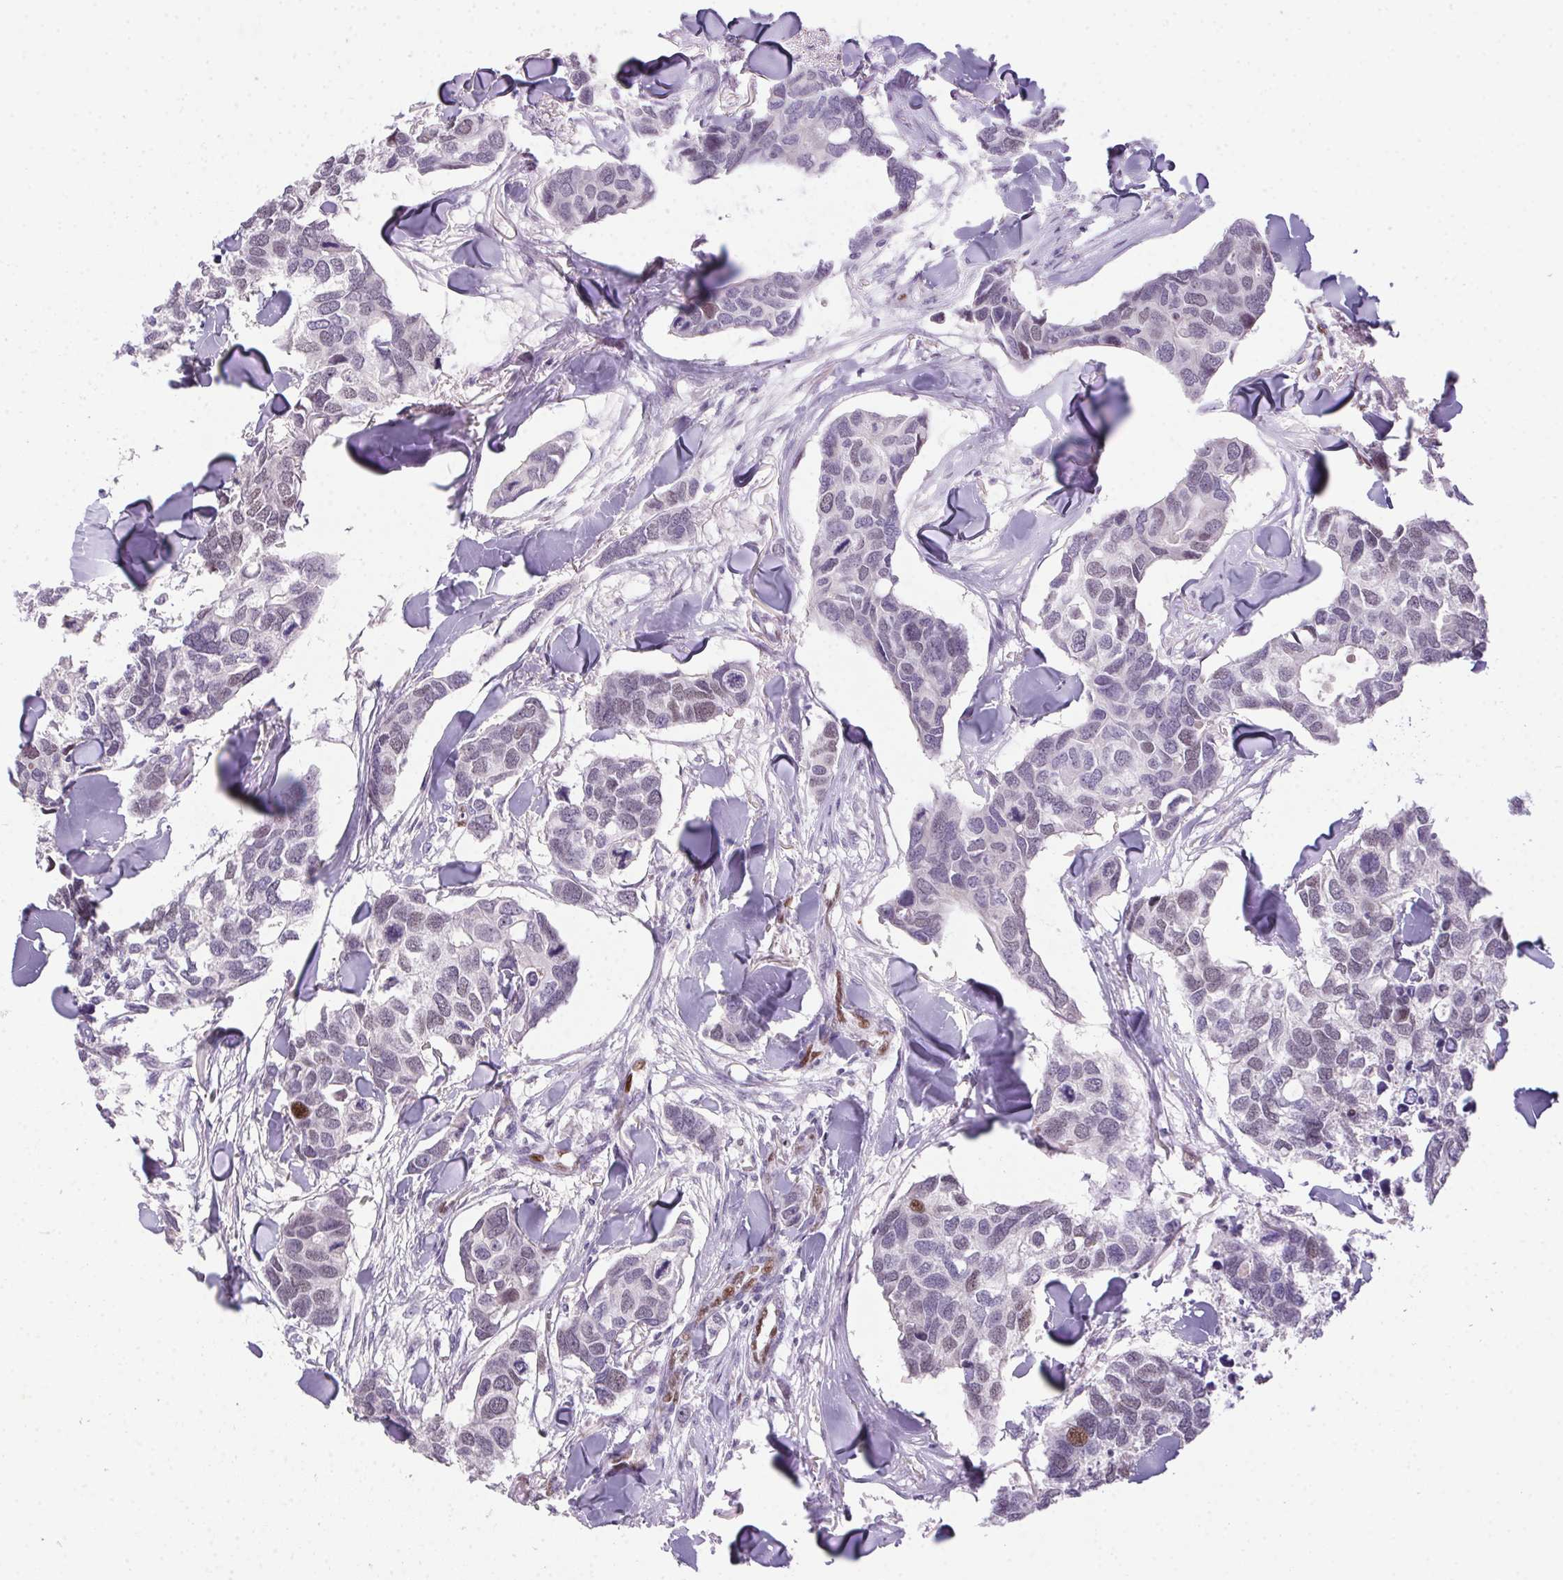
{"staining": {"intensity": "negative", "quantity": "none", "location": "none"}, "tissue": "breast cancer", "cell_type": "Tumor cells", "image_type": "cancer", "snomed": [{"axis": "morphology", "description": "Duct carcinoma"}, {"axis": "topography", "description": "Breast"}], "caption": "Tumor cells show no significant expression in breast cancer (intraductal carcinoma).", "gene": "SP9", "patient": {"sex": "female", "age": 83}}